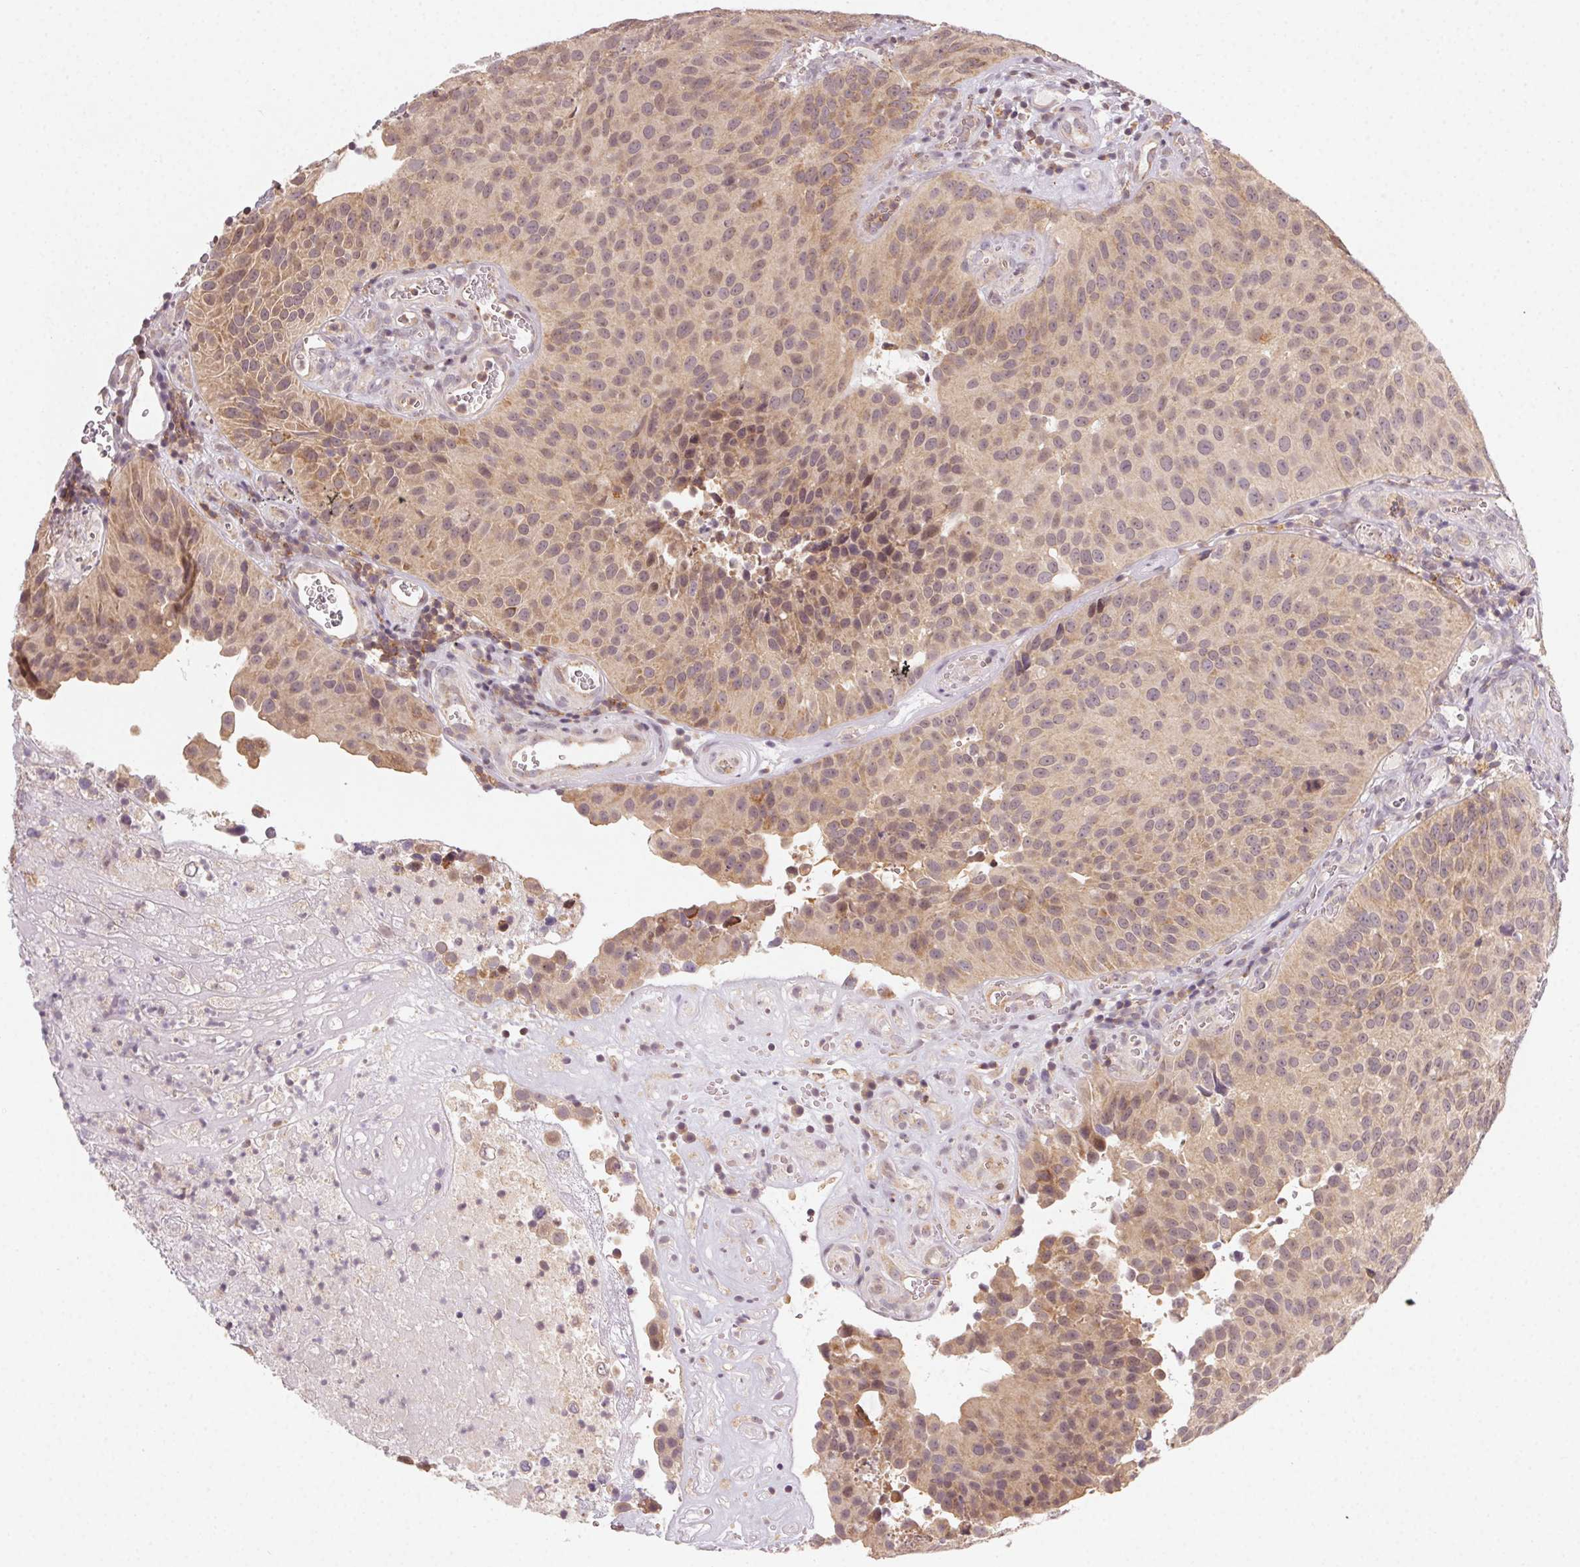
{"staining": {"intensity": "weak", "quantity": ">75%", "location": "cytoplasmic/membranous"}, "tissue": "urothelial cancer", "cell_type": "Tumor cells", "image_type": "cancer", "snomed": [{"axis": "morphology", "description": "Urothelial carcinoma, Low grade"}, {"axis": "topography", "description": "Urinary bladder"}], "caption": "A histopathology image showing weak cytoplasmic/membranous staining in approximately >75% of tumor cells in low-grade urothelial carcinoma, as visualized by brown immunohistochemical staining.", "gene": "NCOA4", "patient": {"sex": "male", "age": 76}}